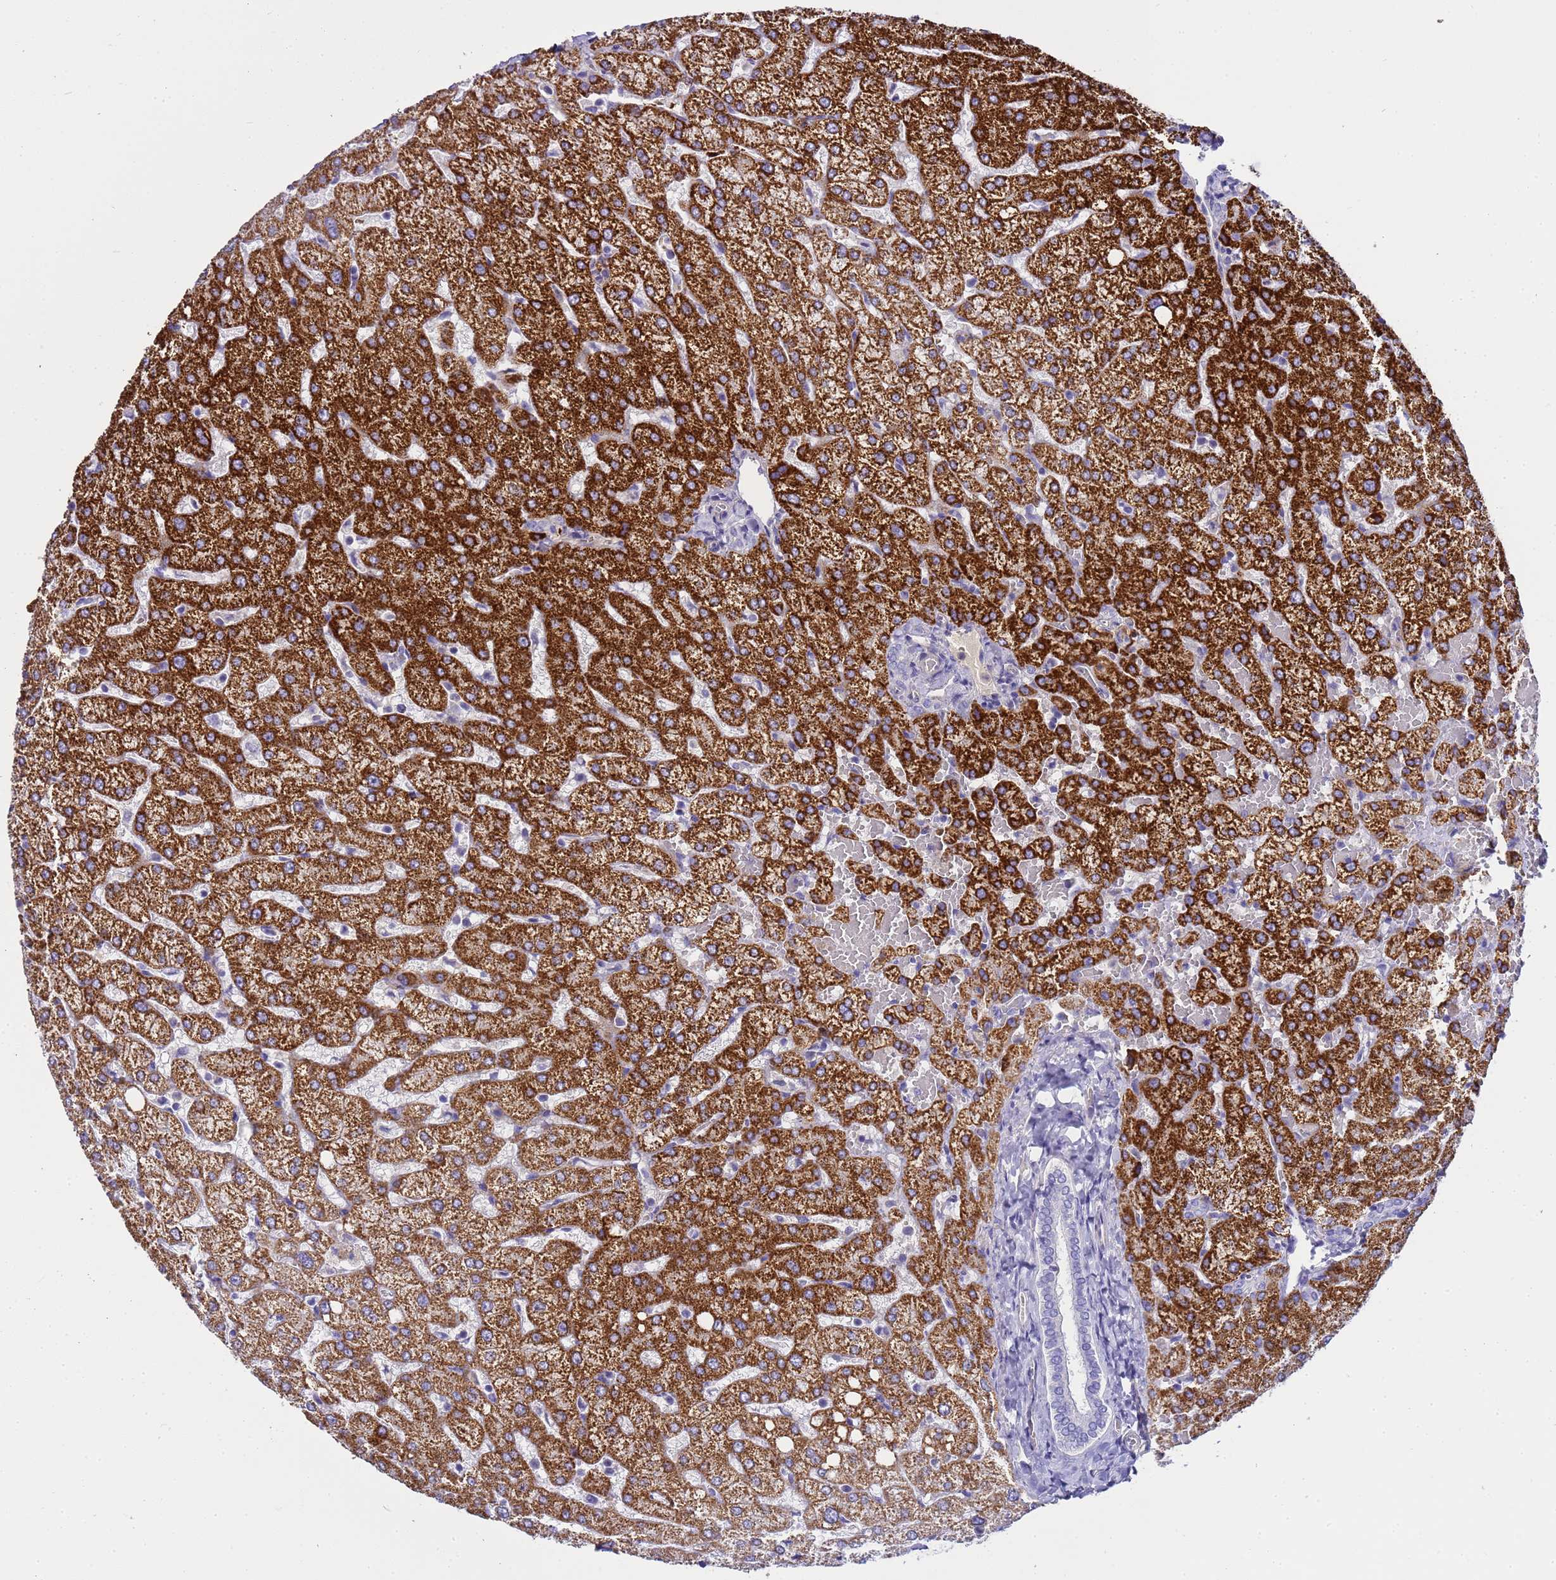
{"staining": {"intensity": "negative", "quantity": "none", "location": "none"}, "tissue": "liver", "cell_type": "Cholangiocytes", "image_type": "normal", "snomed": [{"axis": "morphology", "description": "Normal tissue, NOS"}, {"axis": "topography", "description": "Liver"}], "caption": "Histopathology image shows no protein positivity in cholangiocytes of unremarkable liver.", "gene": "RIPPLY2", "patient": {"sex": "female", "age": 54}}